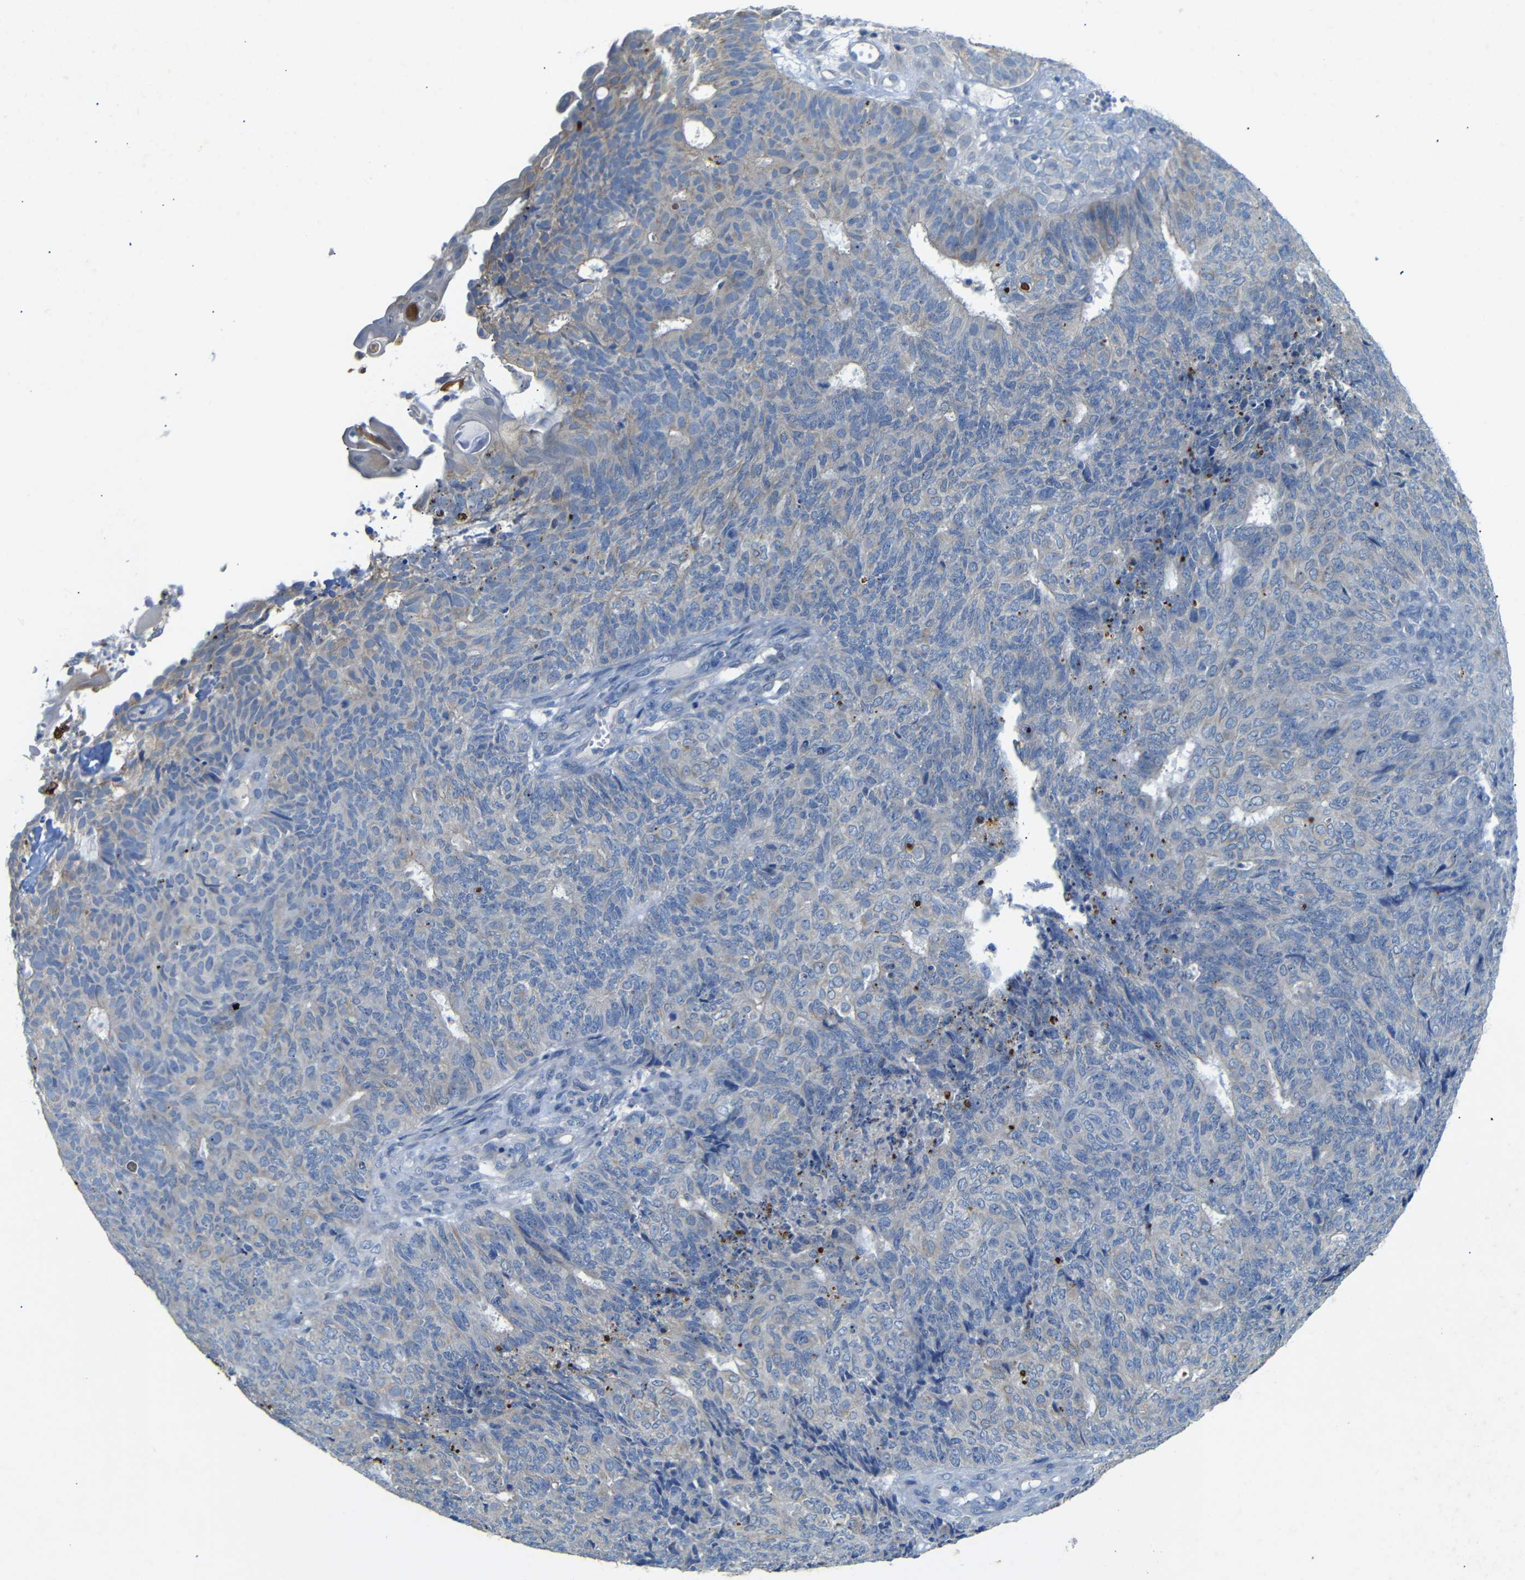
{"staining": {"intensity": "weak", "quantity": "25%-75%", "location": "cytoplasmic/membranous"}, "tissue": "endometrial cancer", "cell_type": "Tumor cells", "image_type": "cancer", "snomed": [{"axis": "morphology", "description": "Adenocarcinoma, NOS"}, {"axis": "topography", "description": "Endometrium"}], "caption": "The histopathology image exhibits staining of adenocarcinoma (endometrial), revealing weak cytoplasmic/membranous protein staining (brown color) within tumor cells. Nuclei are stained in blue.", "gene": "ALOX15", "patient": {"sex": "female", "age": 32}}